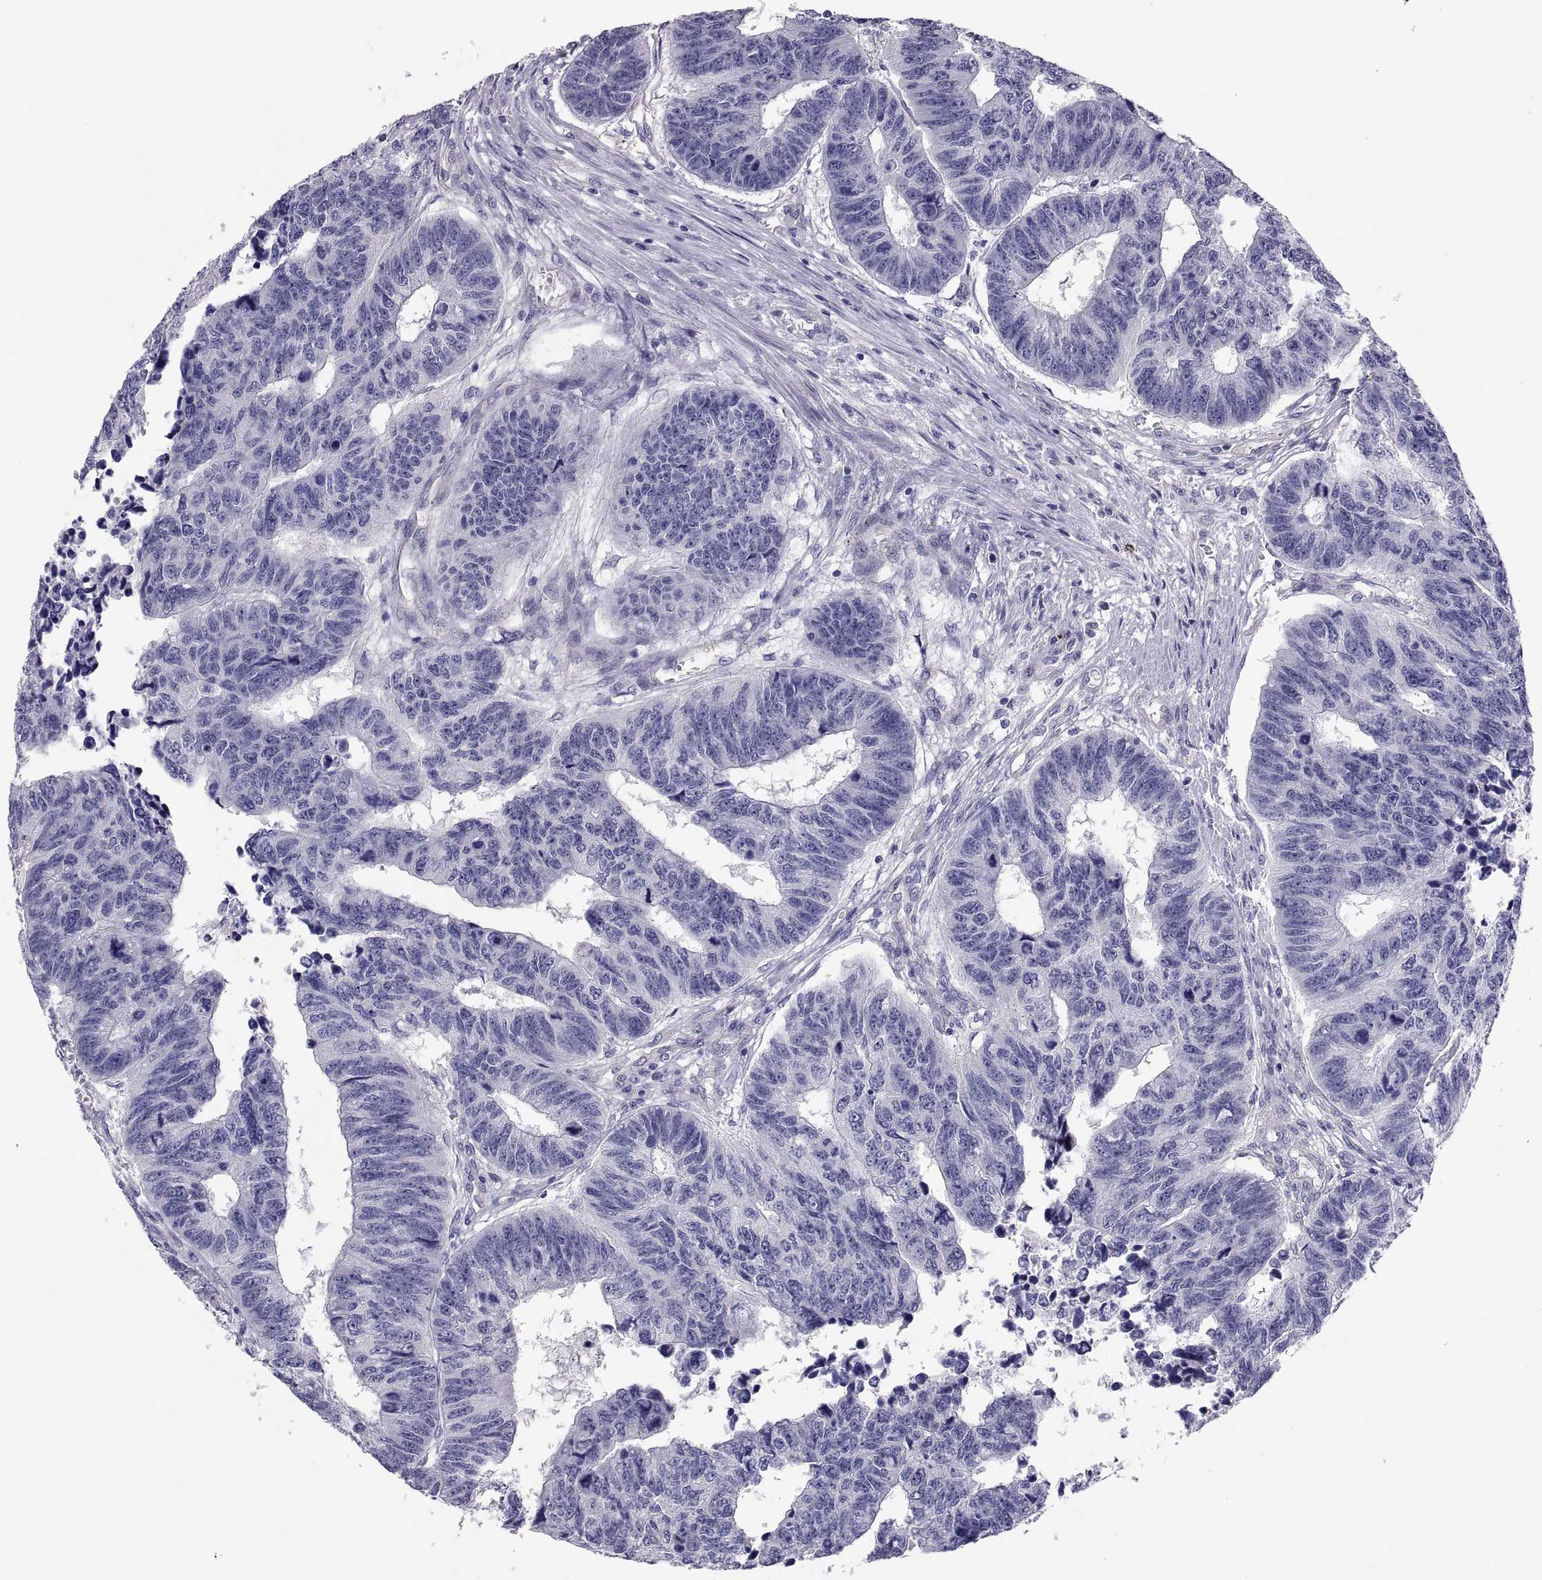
{"staining": {"intensity": "negative", "quantity": "none", "location": "none"}, "tissue": "colorectal cancer", "cell_type": "Tumor cells", "image_type": "cancer", "snomed": [{"axis": "morphology", "description": "Adenocarcinoma, NOS"}, {"axis": "topography", "description": "Rectum"}], "caption": "This micrograph is of colorectal cancer stained with immunohistochemistry (IHC) to label a protein in brown with the nuclei are counter-stained blue. There is no staining in tumor cells. (Immunohistochemistry (ihc), brightfield microscopy, high magnification).", "gene": "STRC", "patient": {"sex": "female", "age": 85}}